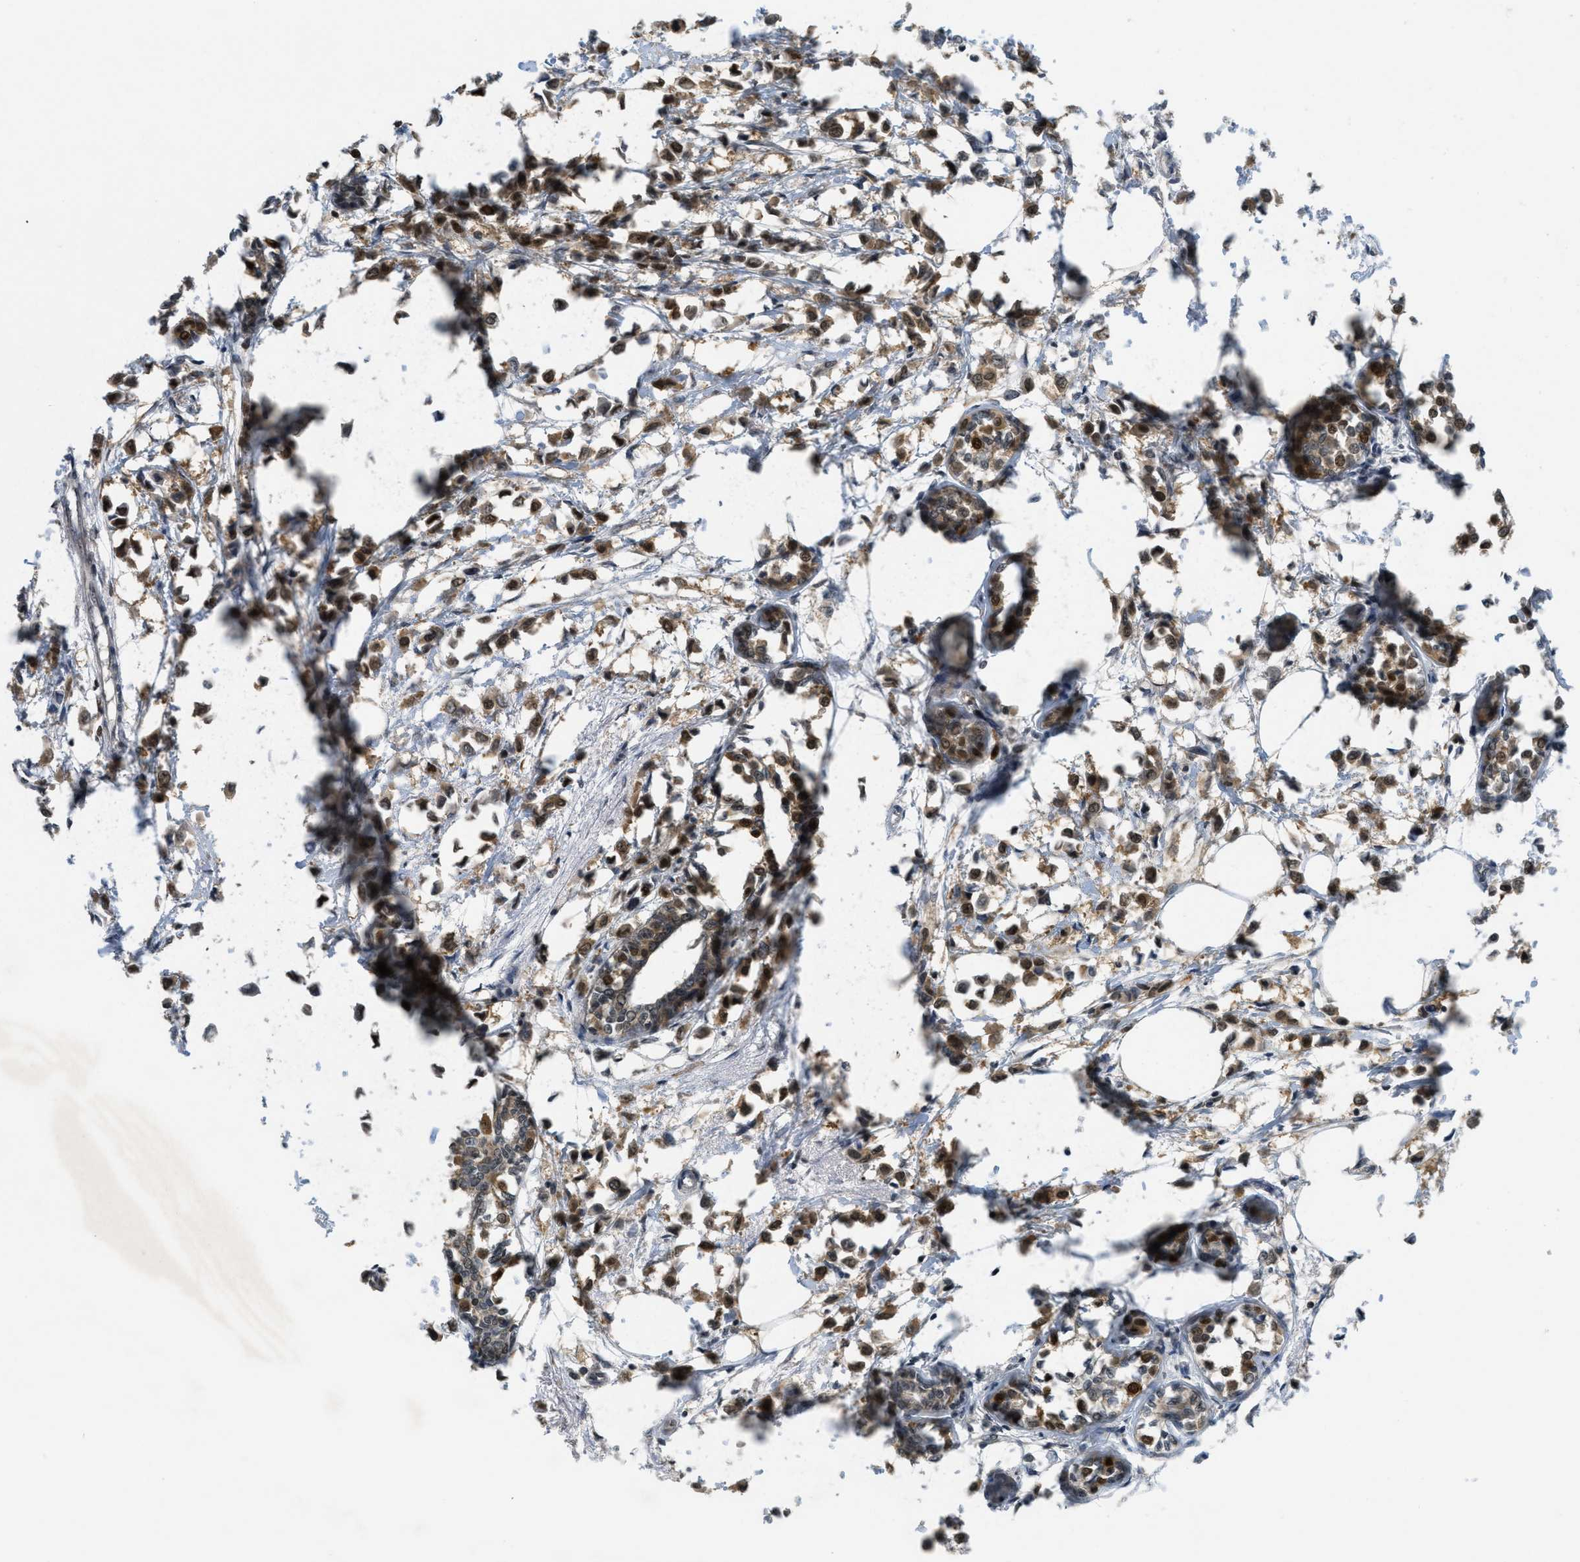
{"staining": {"intensity": "strong", "quantity": ">75%", "location": "cytoplasmic/membranous,nuclear"}, "tissue": "breast cancer", "cell_type": "Tumor cells", "image_type": "cancer", "snomed": [{"axis": "morphology", "description": "Lobular carcinoma"}, {"axis": "topography", "description": "Breast"}], "caption": "Immunohistochemistry of human breast cancer reveals high levels of strong cytoplasmic/membranous and nuclear expression in approximately >75% of tumor cells. (brown staining indicates protein expression, while blue staining denotes nuclei).", "gene": "DNAJB1", "patient": {"sex": "female", "age": 51}}